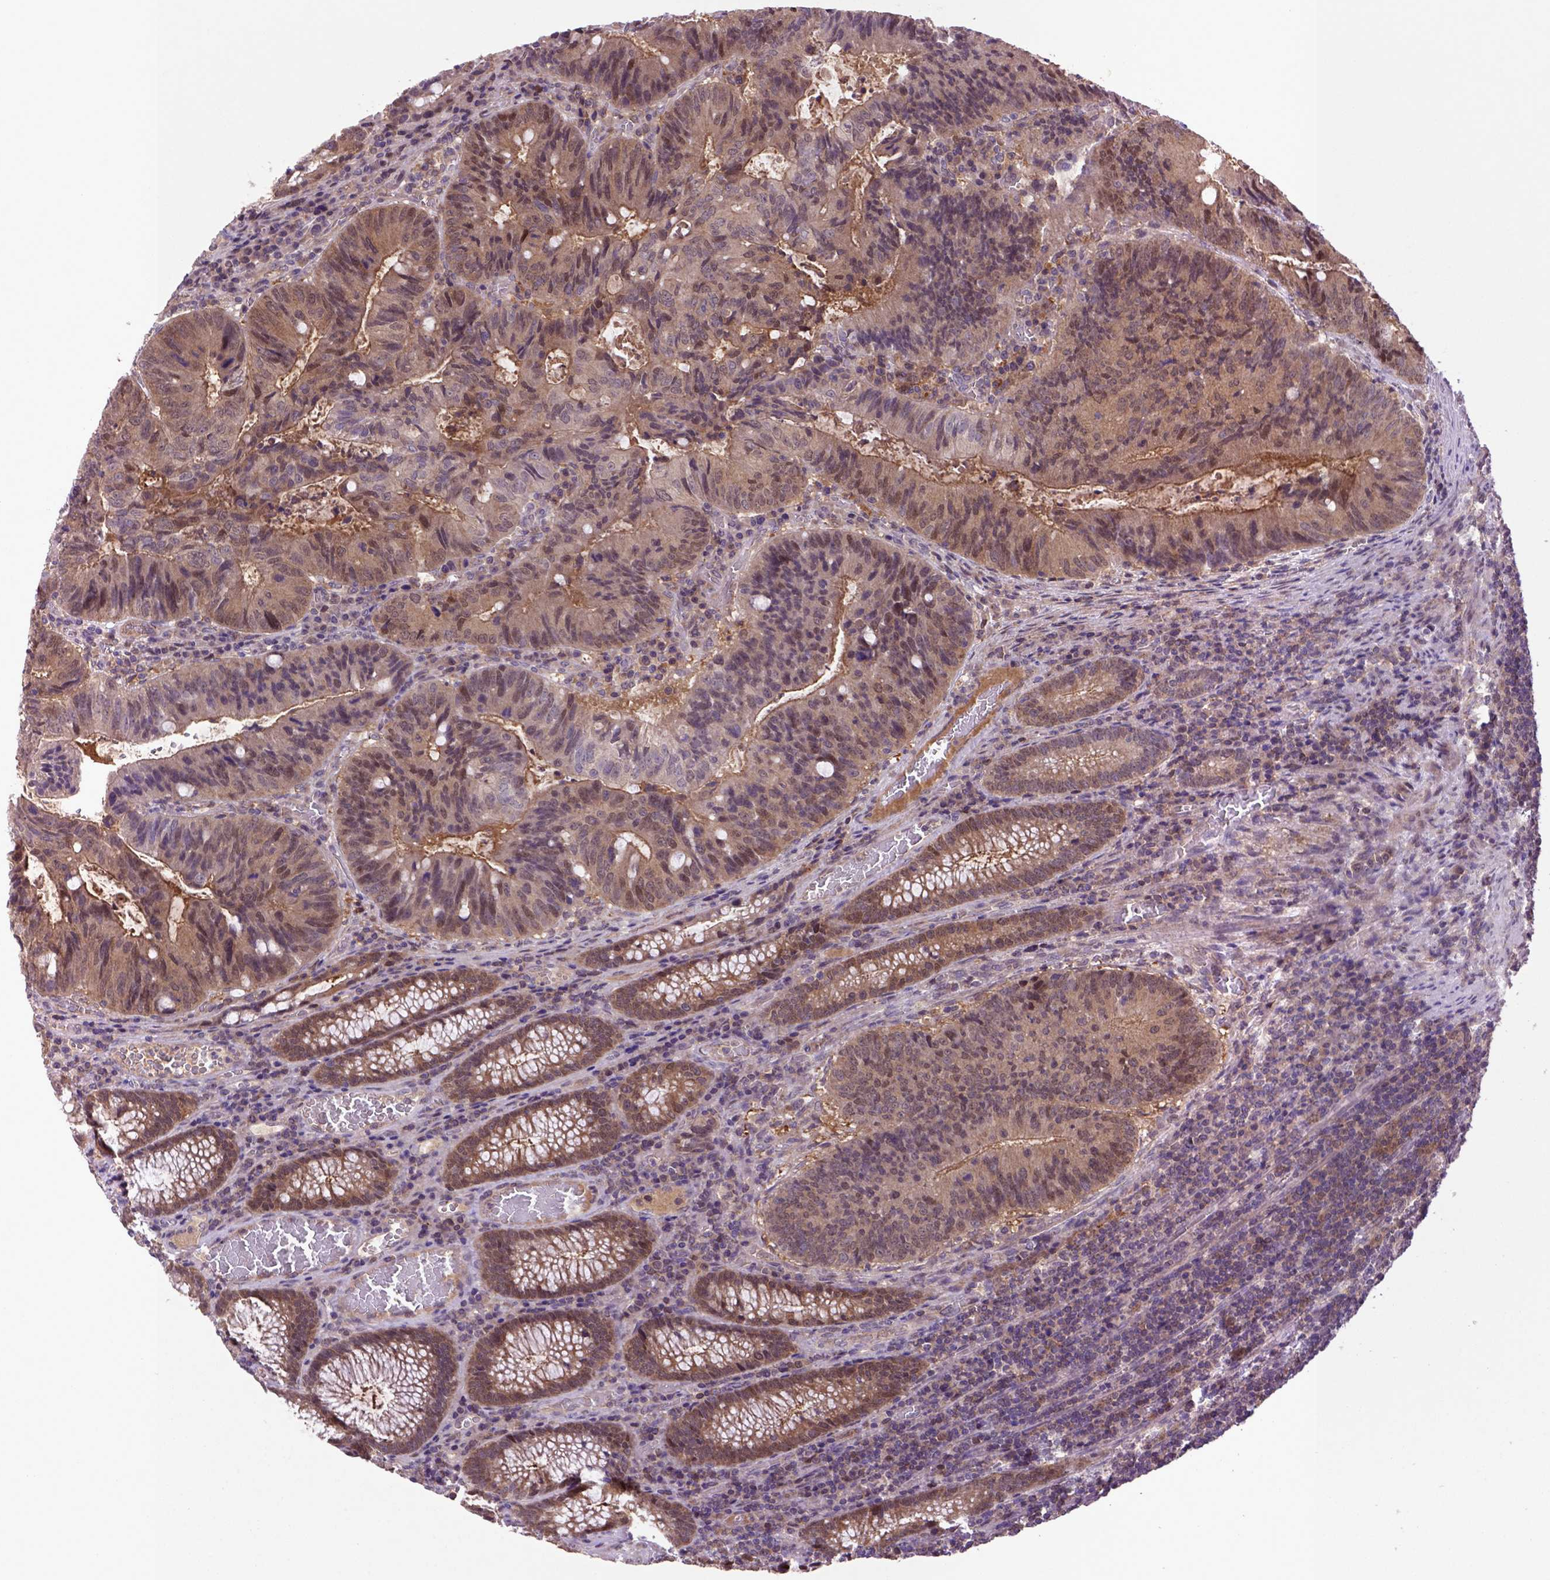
{"staining": {"intensity": "moderate", "quantity": ">75%", "location": "cytoplasmic/membranous,nuclear"}, "tissue": "colorectal cancer", "cell_type": "Tumor cells", "image_type": "cancer", "snomed": [{"axis": "morphology", "description": "Adenocarcinoma, NOS"}, {"axis": "topography", "description": "Colon"}], "caption": "Immunohistochemistry (DAB) staining of colorectal cancer exhibits moderate cytoplasmic/membranous and nuclear protein expression in approximately >75% of tumor cells. The protein of interest is shown in brown color, while the nuclei are stained blue.", "gene": "HSPBP1", "patient": {"sex": "male", "age": 67}}